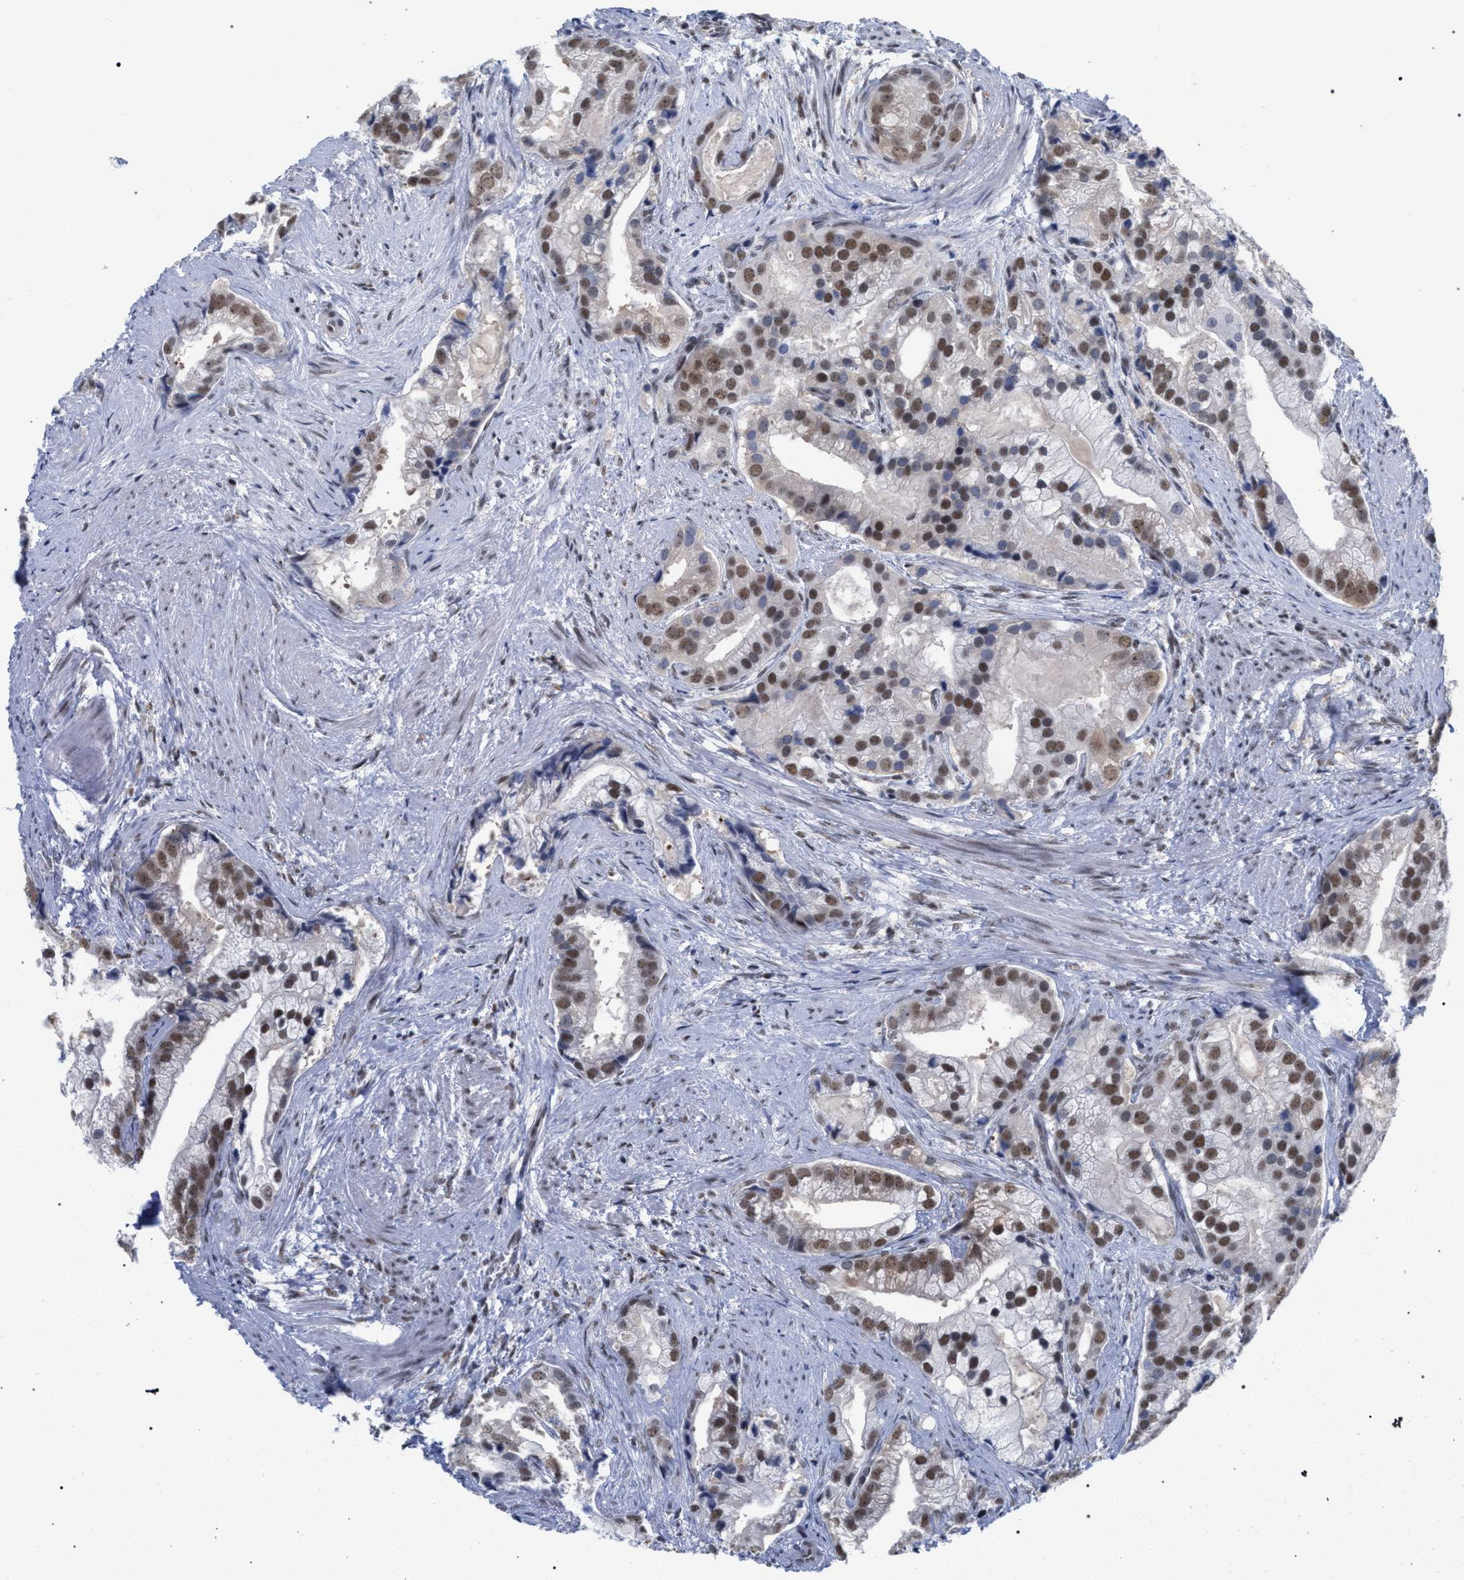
{"staining": {"intensity": "moderate", "quantity": ">75%", "location": "cytoplasmic/membranous,nuclear"}, "tissue": "prostate cancer", "cell_type": "Tumor cells", "image_type": "cancer", "snomed": [{"axis": "morphology", "description": "Adenocarcinoma, Low grade"}, {"axis": "topography", "description": "Prostate"}], "caption": "The immunohistochemical stain highlights moderate cytoplasmic/membranous and nuclear positivity in tumor cells of prostate cancer tissue.", "gene": "SCAF4", "patient": {"sex": "male", "age": 71}}